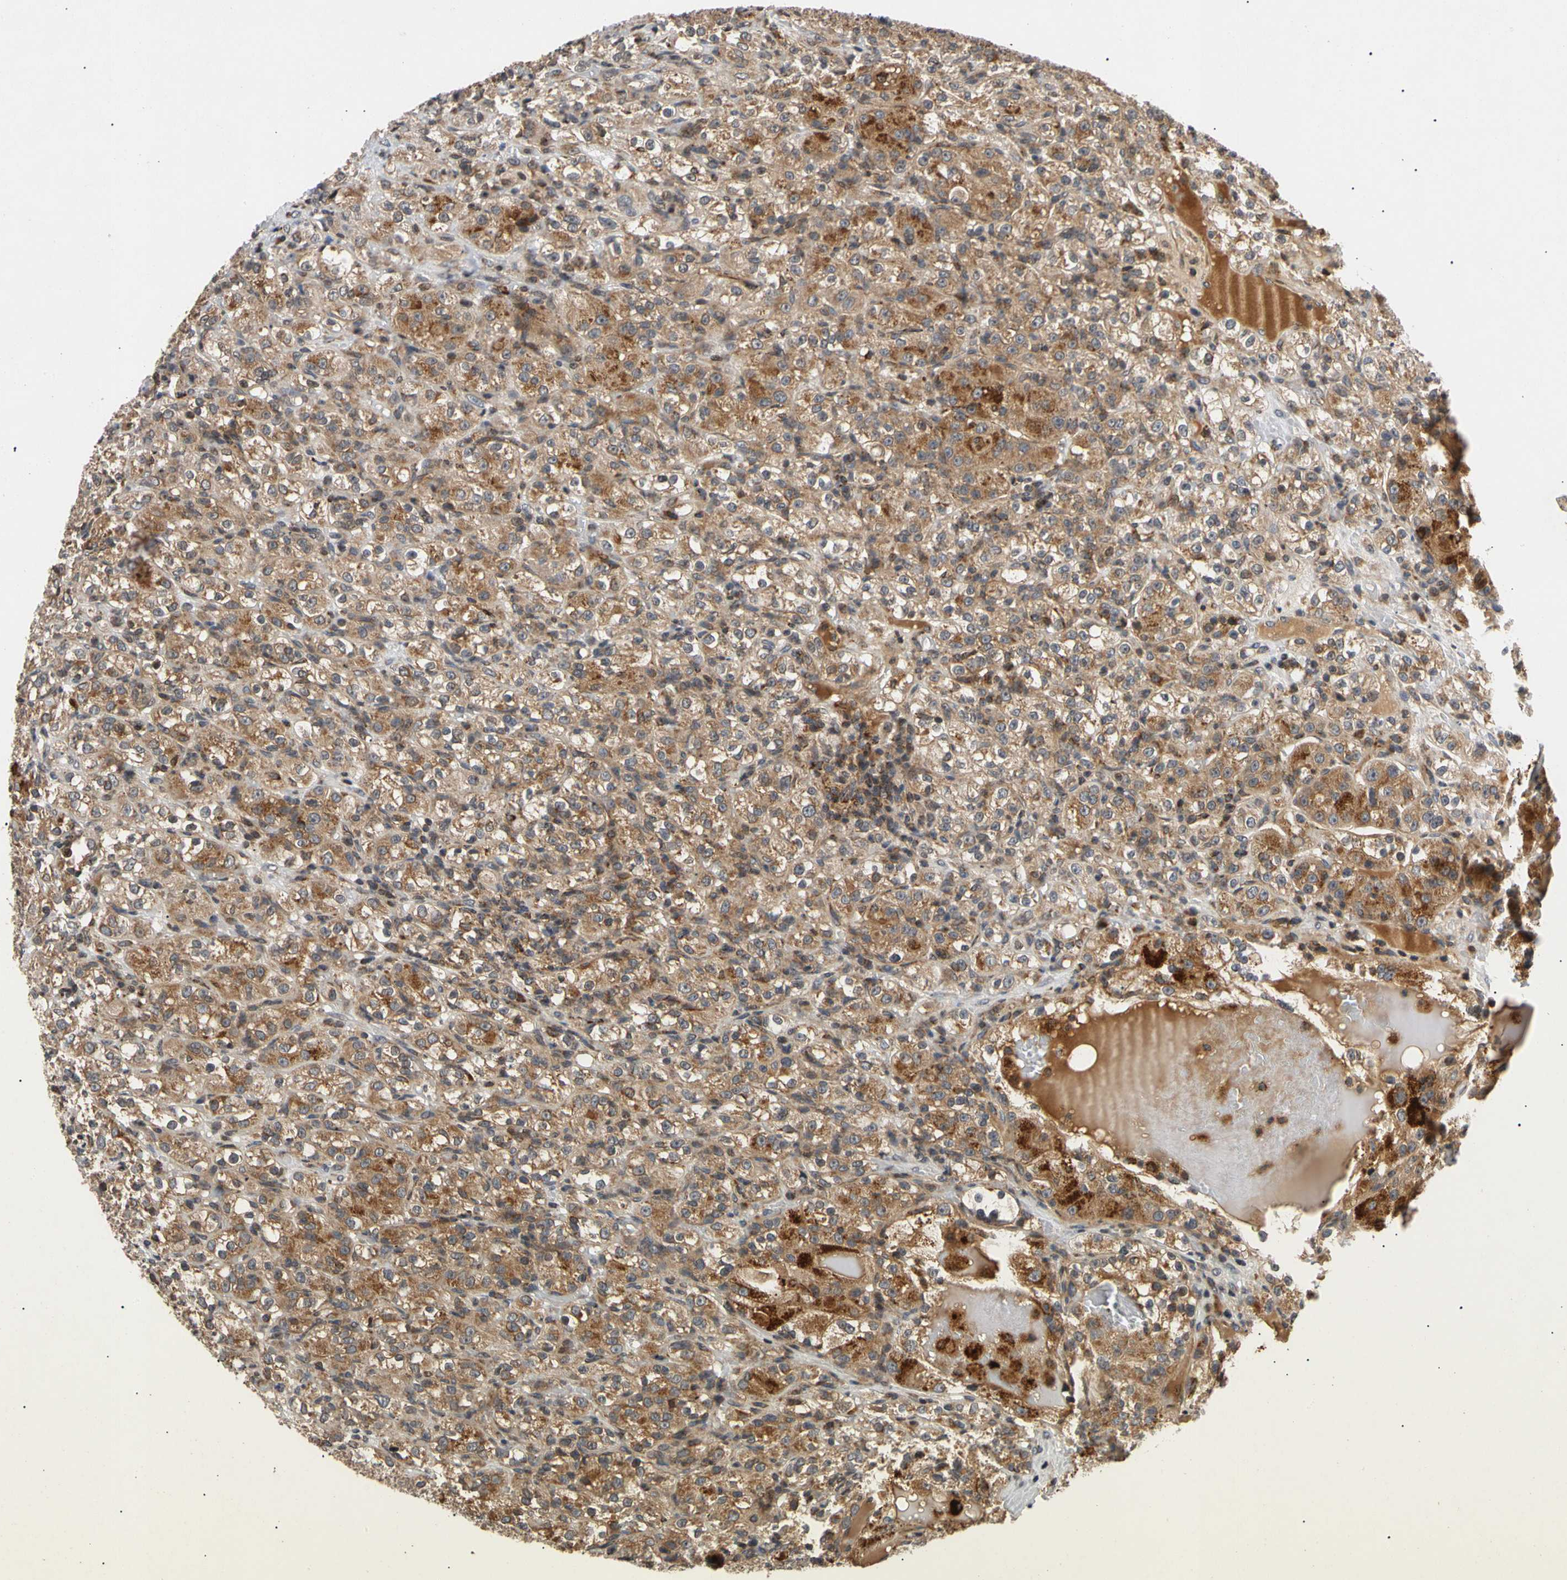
{"staining": {"intensity": "moderate", "quantity": ">75%", "location": "cytoplasmic/membranous"}, "tissue": "renal cancer", "cell_type": "Tumor cells", "image_type": "cancer", "snomed": [{"axis": "morphology", "description": "Normal tissue, NOS"}, {"axis": "morphology", "description": "Adenocarcinoma, NOS"}, {"axis": "topography", "description": "Kidney"}], "caption": "Human adenocarcinoma (renal) stained with a protein marker exhibits moderate staining in tumor cells.", "gene": "MRPS22", "patient": {"sex": "male", "age": 61}}